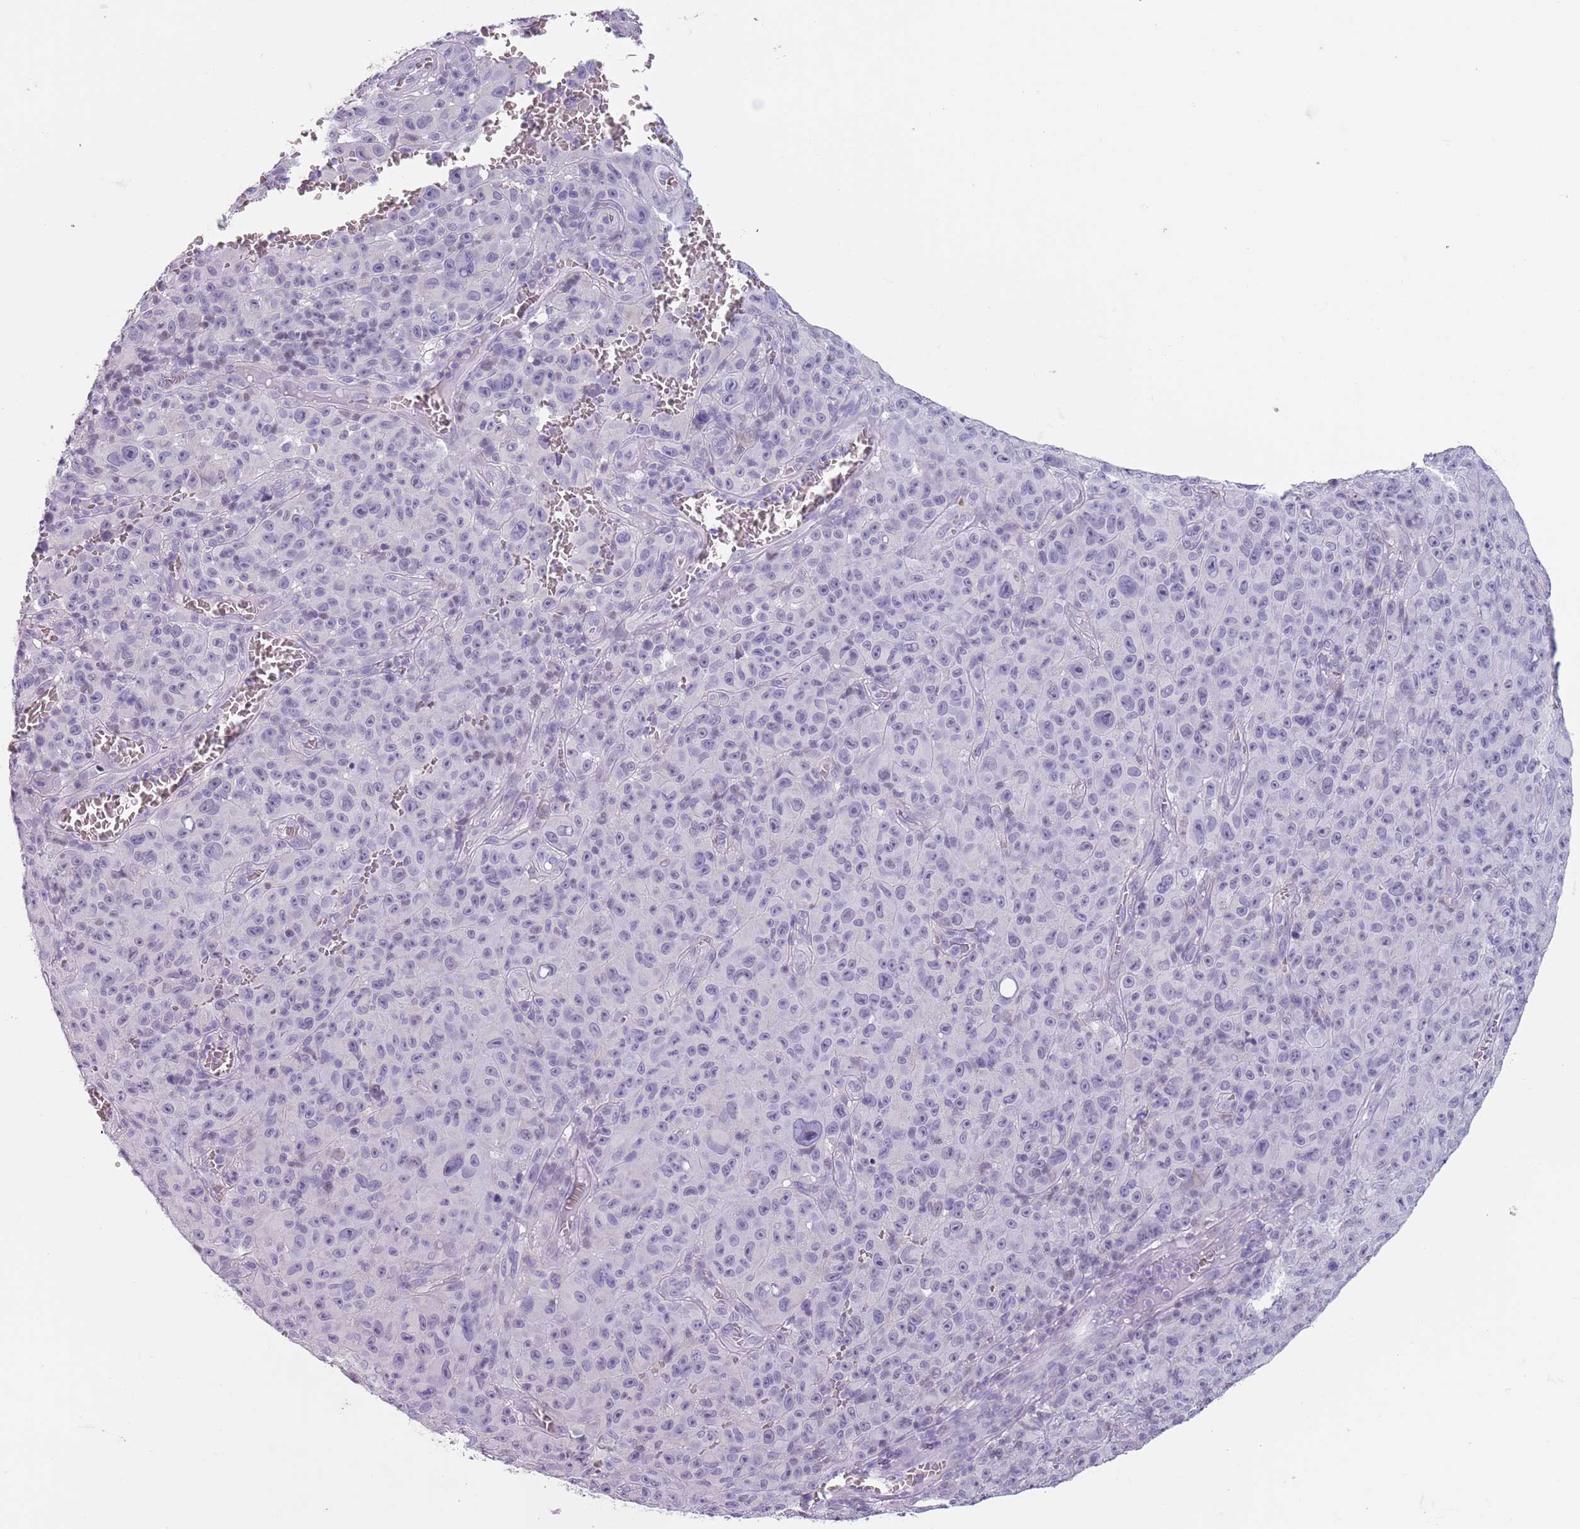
{"staining": {"intensity": "negative", "quantity": "none", "location": "none"}, "tissue": "melanoma", "cell_type": "Tumor cells", "image_type": "cancer", "snomed": [{"axis": "morphology", "description": "Malignant melanoma, NOS"}, {"axis": "topography", "description": "Skin"}], "caption": "An image of melanoma stained for a protein exhibits no brown staining in tumor cells.", "gene": "SPESP1", "patient": {"sex": "female", "age": 82}}